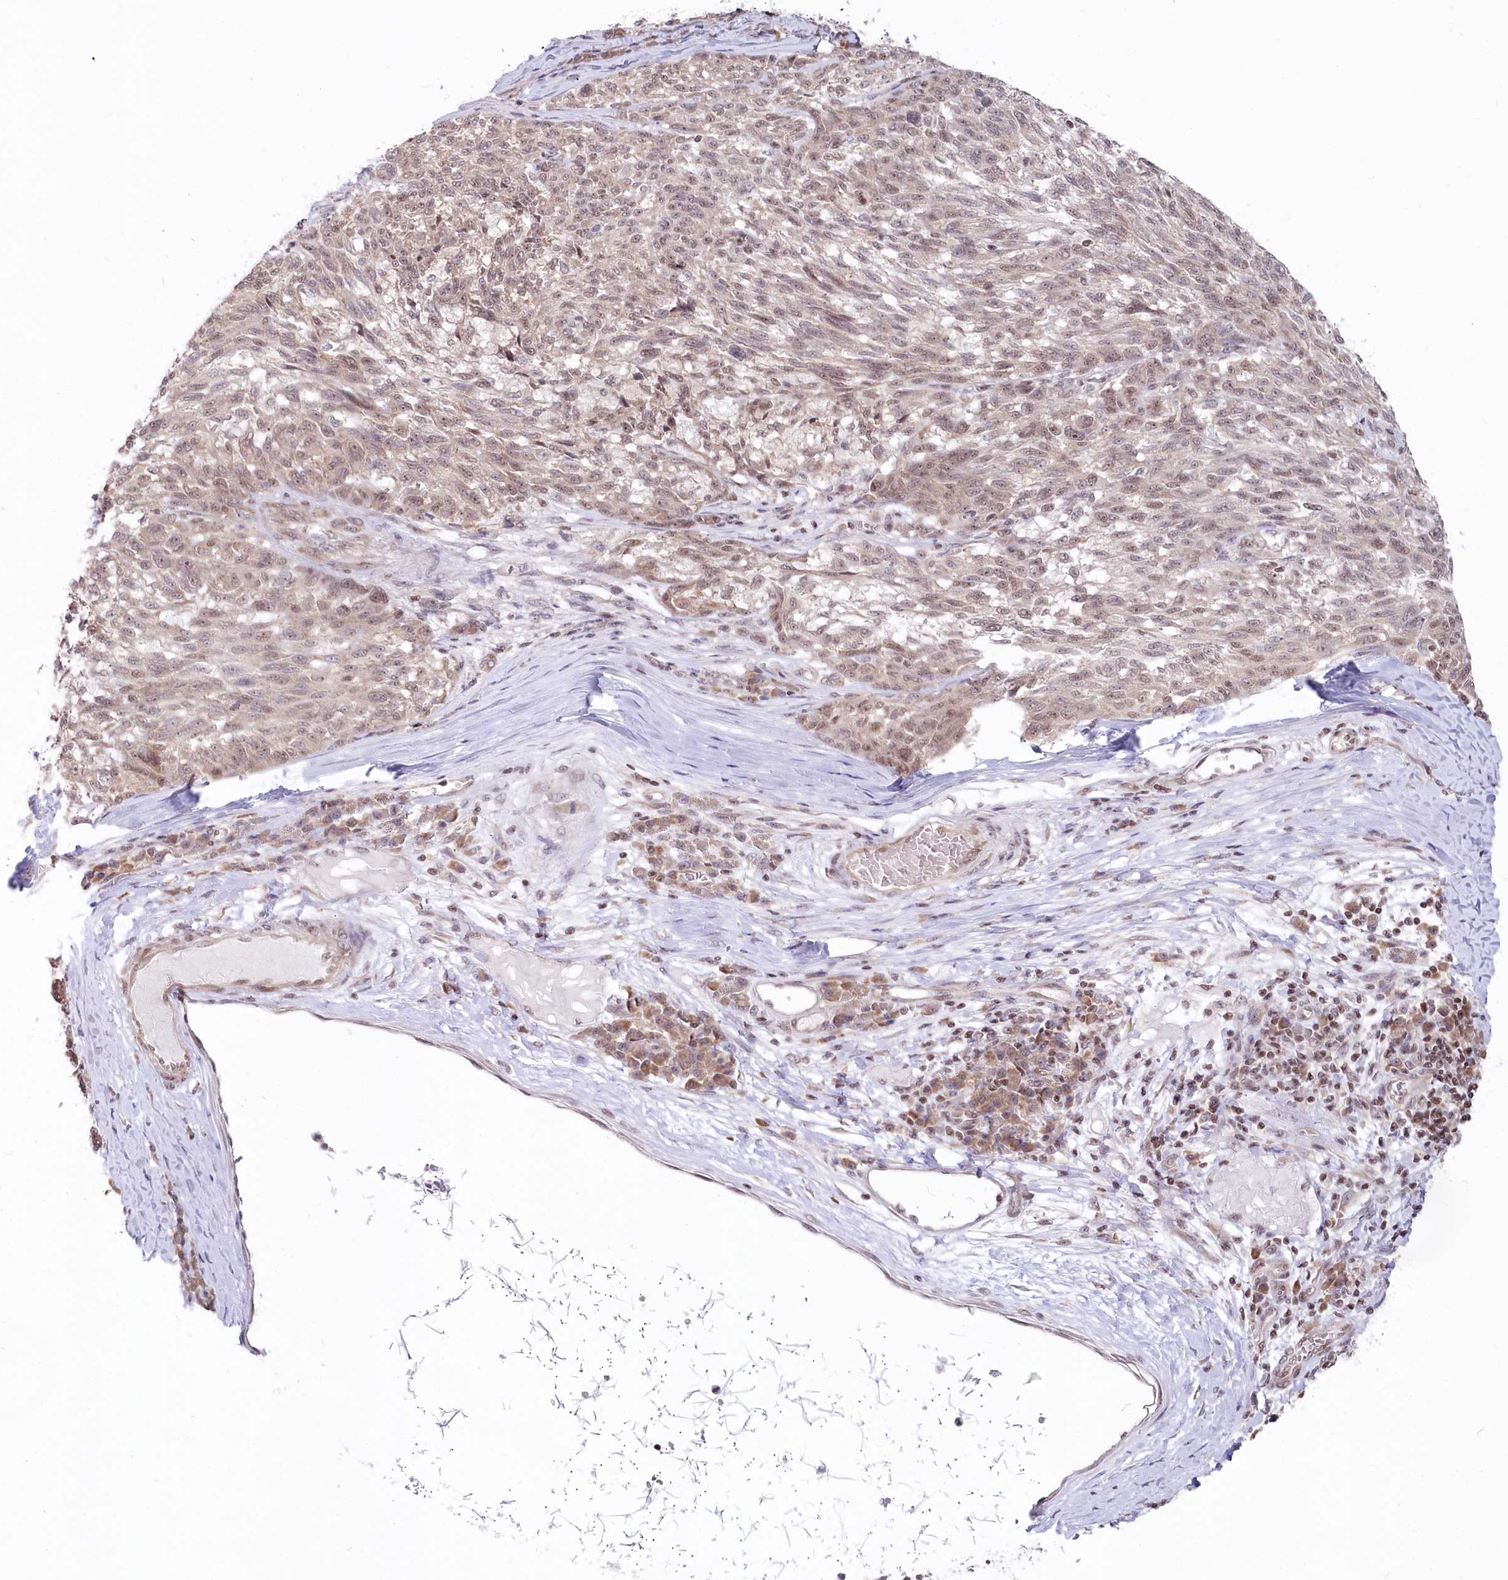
{"staining": {"intensity": "weak", "quantity": "25%-75%", "location": "nuclear"}, "tissue": "melanoma", "cell_type": "Tumor cells", "image_type": "cancer", "snomed": [{"axis": "morphology", "description": "Malignant melanoma, NOS"}, {"axis": "topography", "description": "Skin"}], "caption": "A low amount of weak nuclear positivity is appreciated in about 25%-75% of tumor cells in malignant melanoma tissue.", "gene": "CGGBP1", "patient": {"sex": "male", "age": 53}}